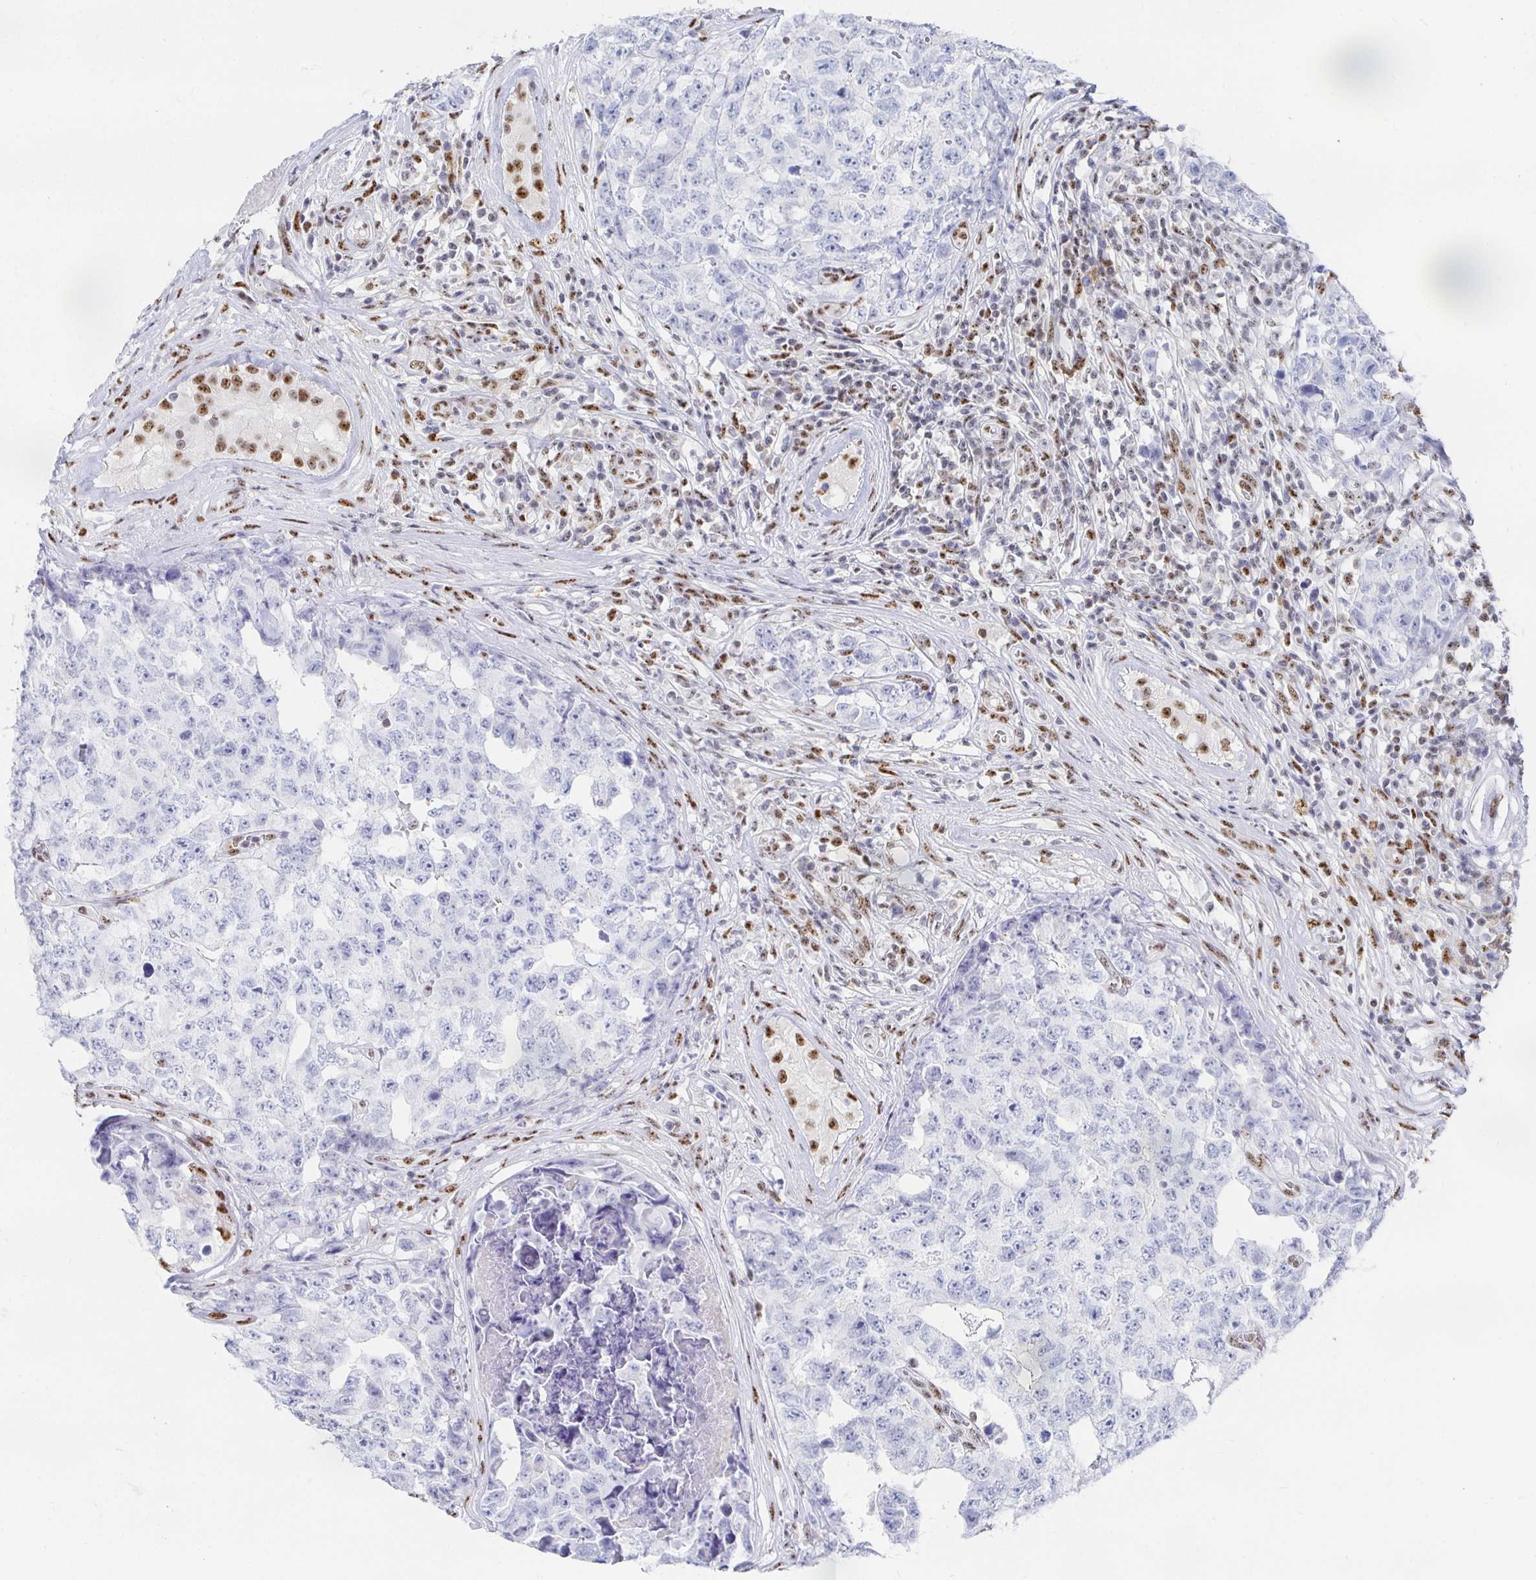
{"staining": {"intensity": "negative", "quantity": "none", "location": "none"}, "tissue": "testis cancer", "cell_type": "Tumor cells", "image_type": "cancer", "snomed": [{"axis": "morphology", "description": "Normal tissue, NOS"}, {"axis": "morphology", "description": "Carcinoma, Embryonal, NOS"}, {"axis": "topography", "description": "Testis"}, {"axis": "topography", "description": "Epididymis"}], "caption": "Tumor cells show no significant positivity in testis cancer (embryonal carcinoma).", "gene": "CLIC3", "patient": {"sex": "male", "age": 25}}